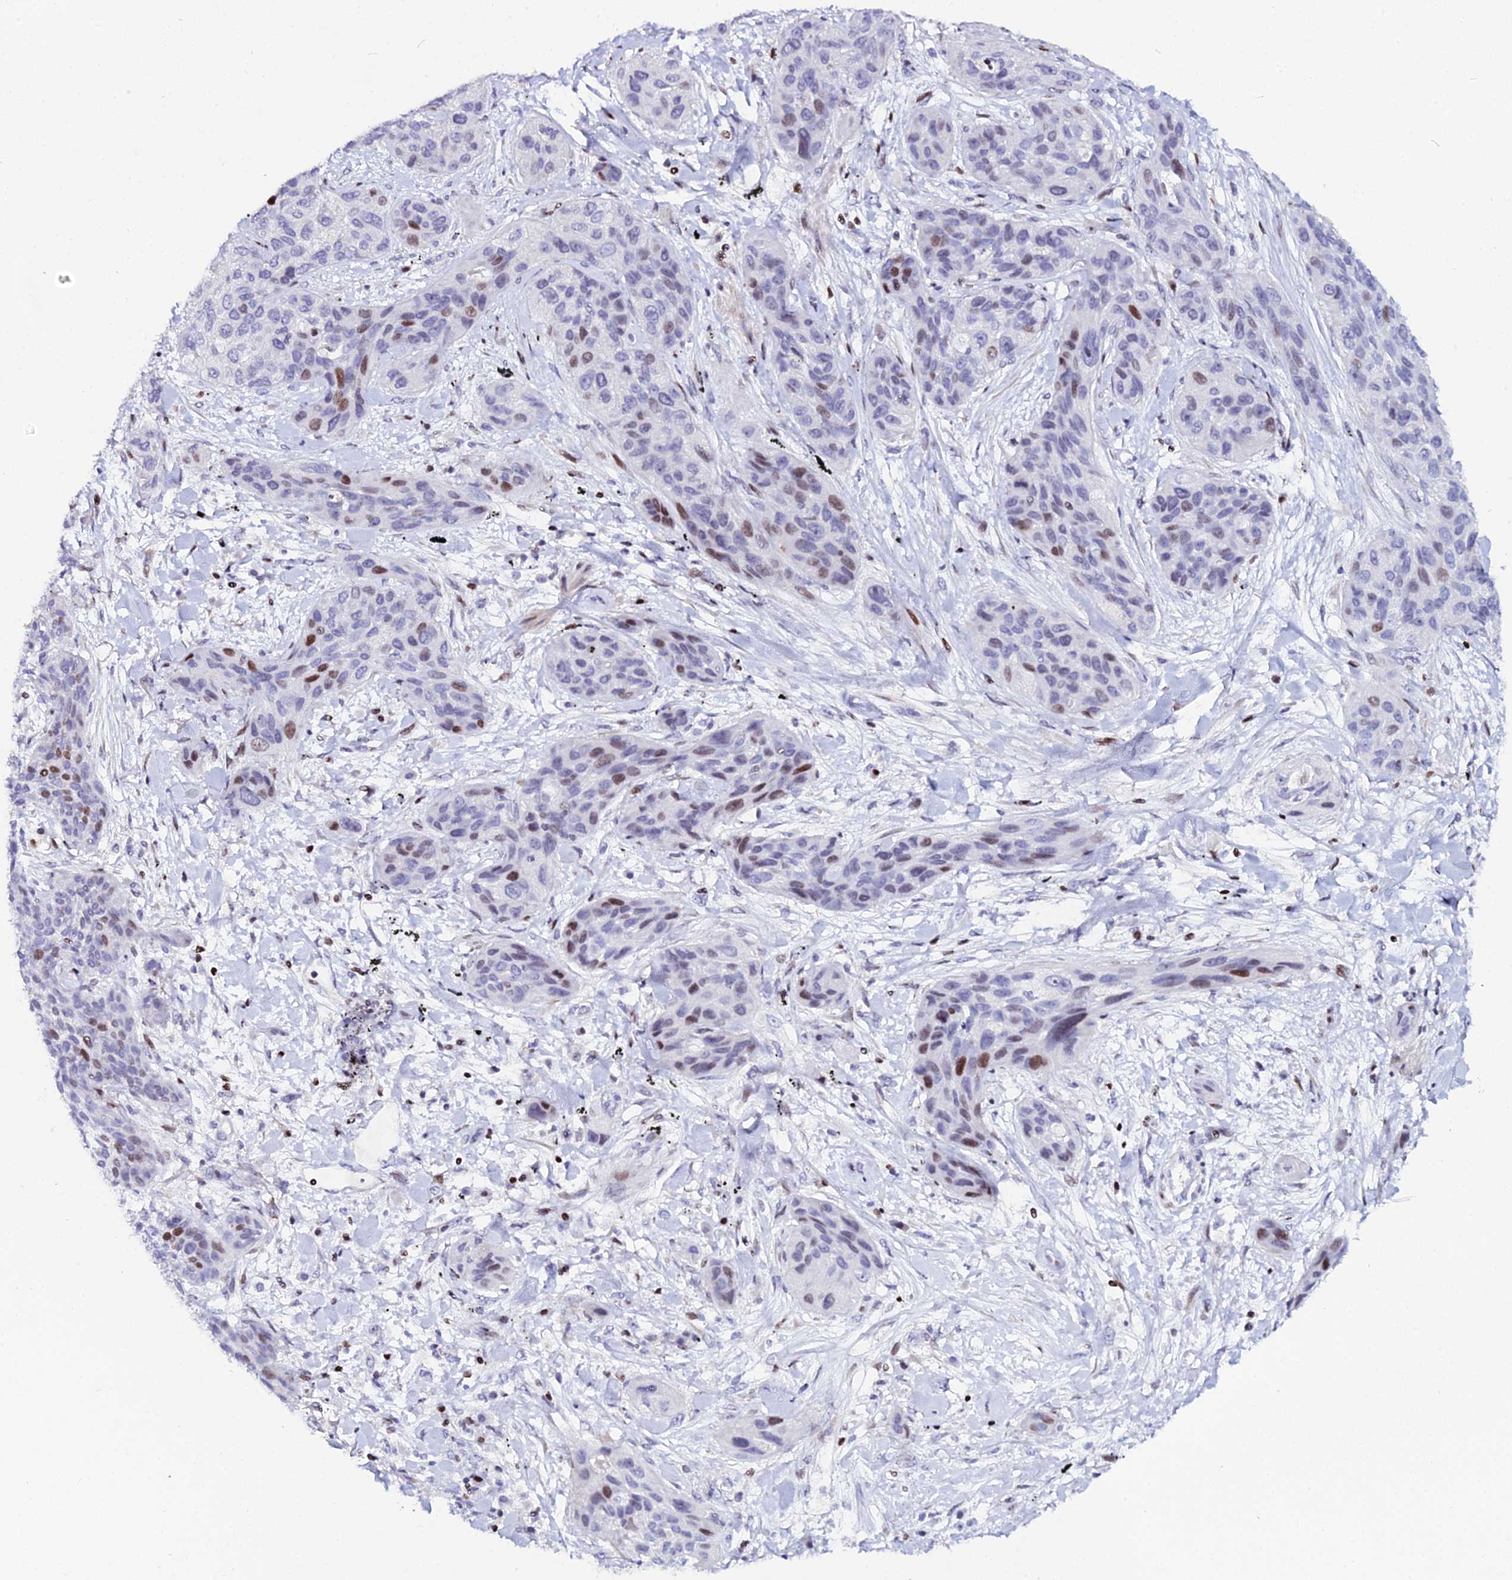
{"staining": {"intensity": "moderate", "quantity": "25%-75%", "location": "nuclear"}, "tissue": "lung cancer", "cell_type": "Tumor cells", "image_type": "cancer", "snomed": [{"axis": "morphology", "description": "Squamous cell carcinoma, NOS"}, {"axis": "topography", "description": "Lung"}], "caption": "Lung cancer (squamous cell carcinoma) tissue reveals moderate nuclear staining in approximately 25%-75% of tumor cells", "gene": "MYNN", "patient": {"sex": "female", "age": 70}}